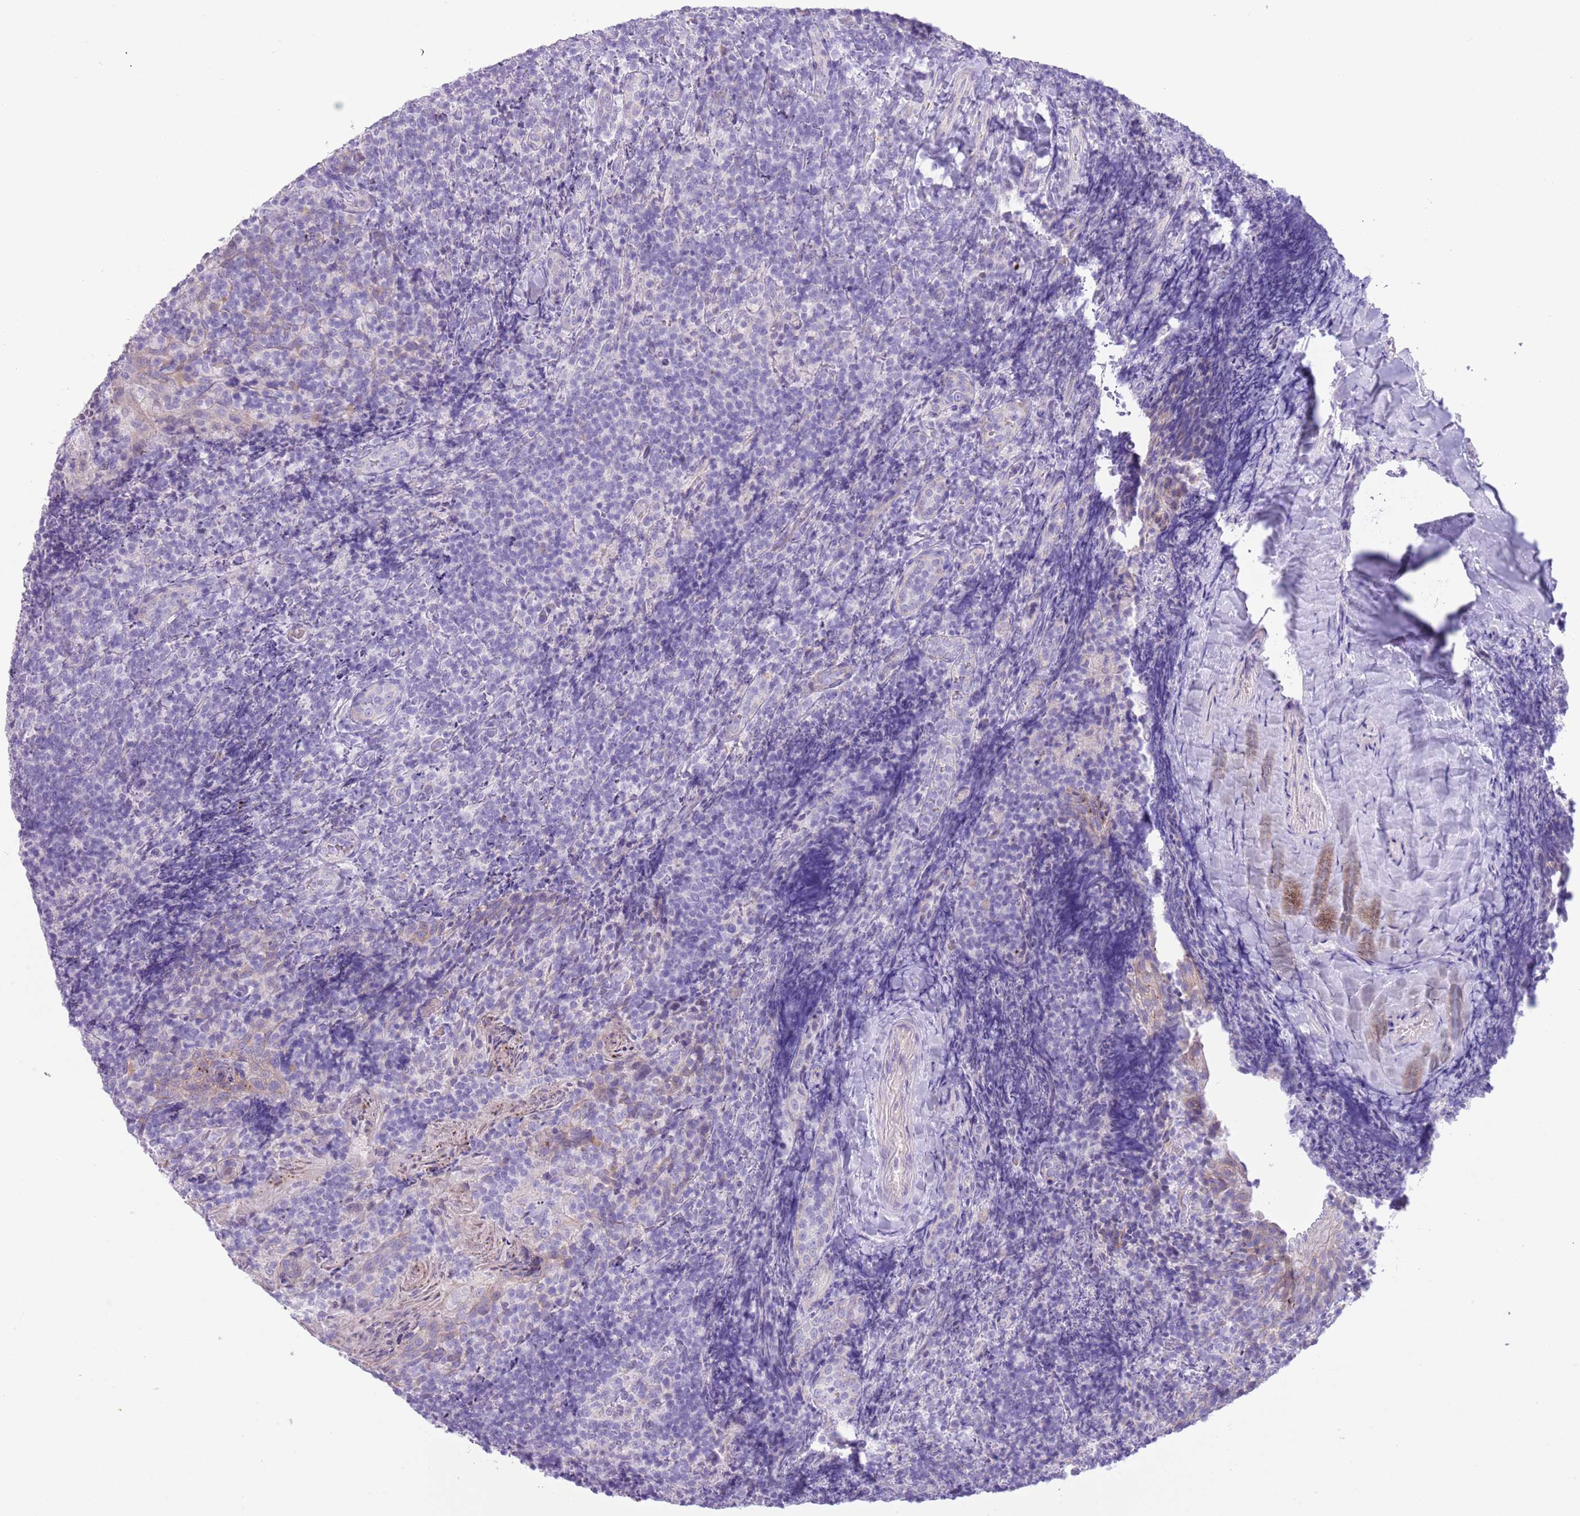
{"staining": {"intensity": "negative", "quantity": "none", "location": "none"}, "tissue": "tonsil", "cell_type": "Germinal center cells", "image_type": "normal", "snomed": [{"axis": "morphology", "description": "Normal tissue, NOS"}, {"axis": "topography", "description": "Tonsil"}], "caption": "The micrograph displays no significant expression in germinal center cells of tonsil.", "gene": "ACR", "patient": {"sex": "female", "age": 10}}